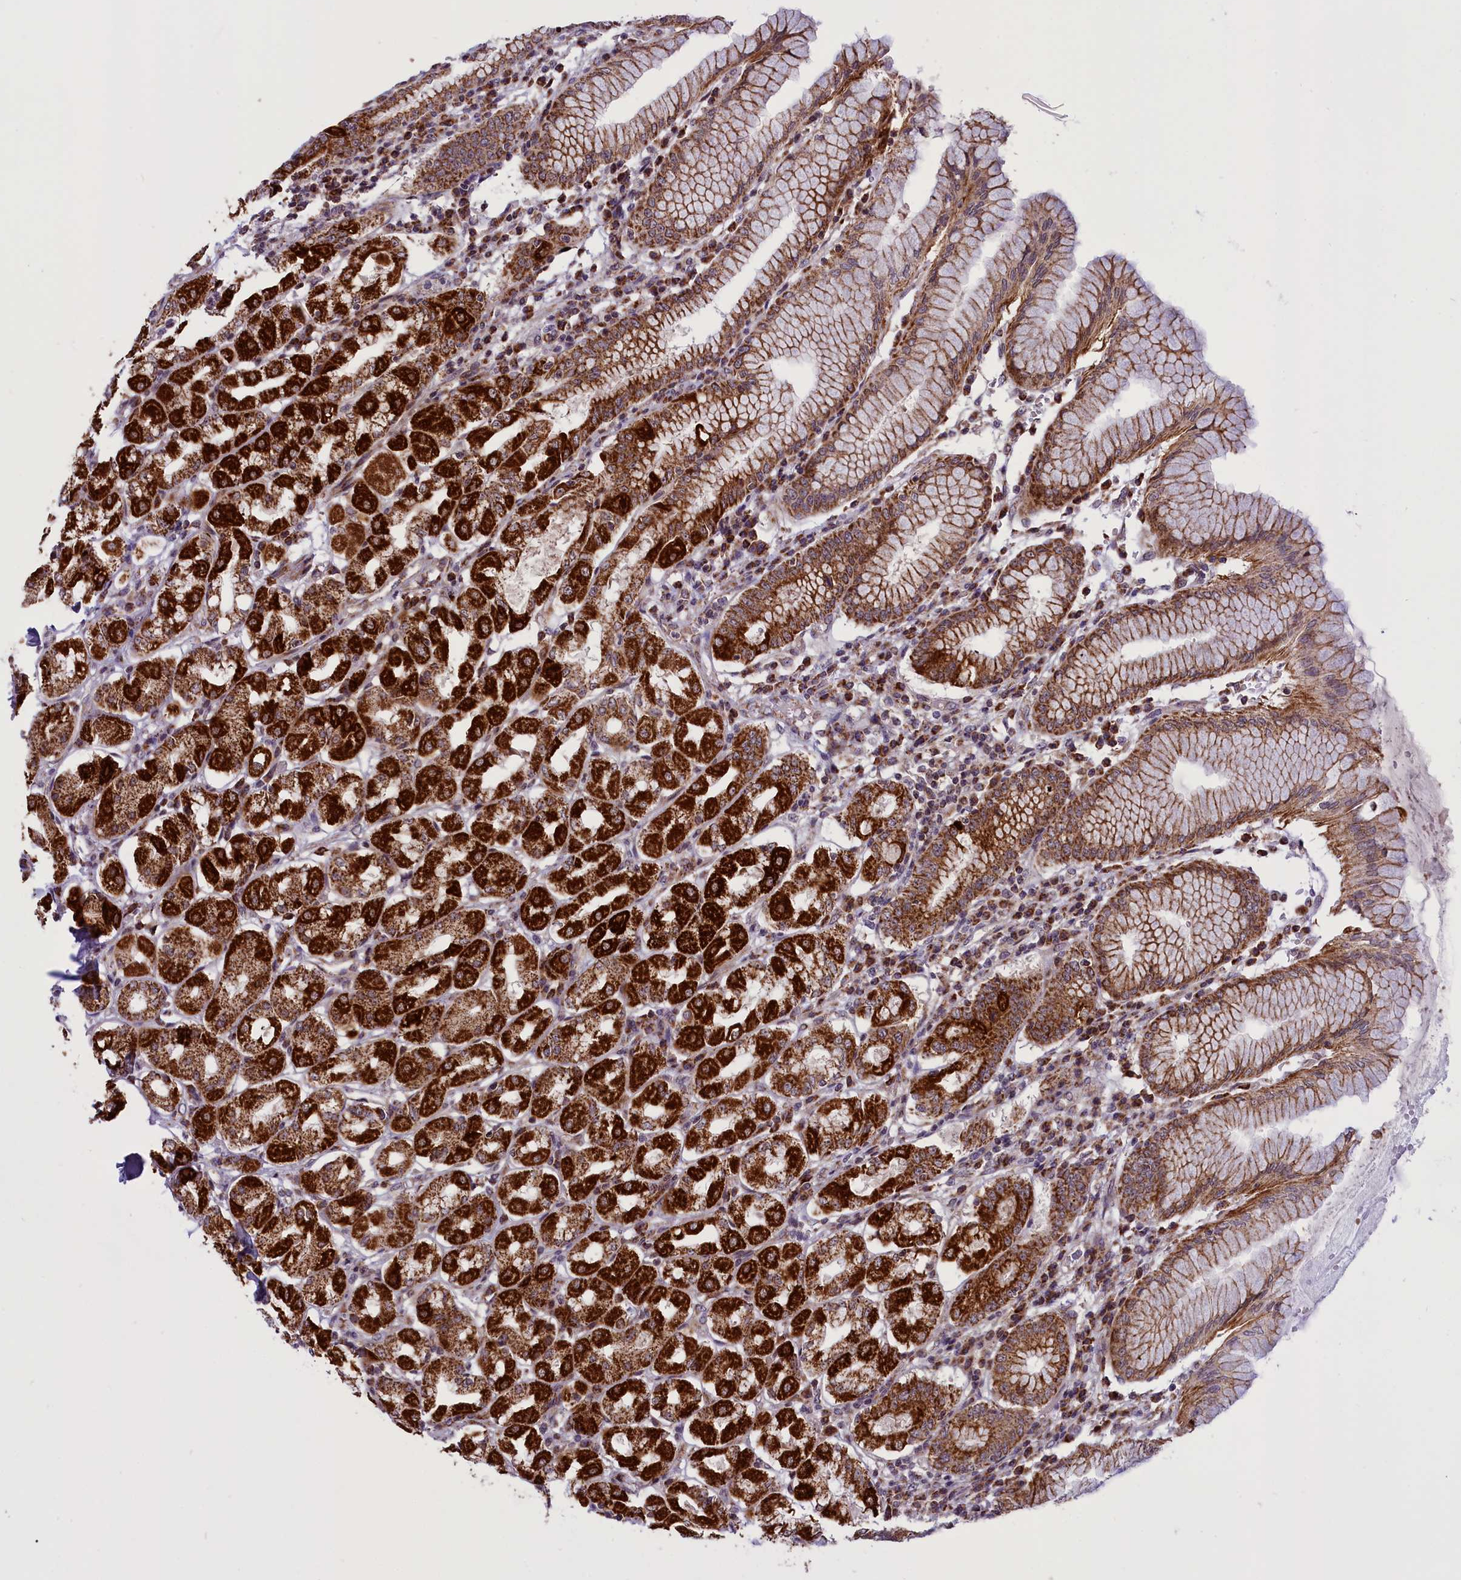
{"staining": {"intensity": "strong", "quantity": ">75%", "location": "cytoplasmic/membranous"}, "tissue": "stomach", "cell_type": "Glandular cells", "image_type": "normal", "snomed": [{"axis": "morphology", "description": "Normal tissue, NOS"}, {"axis": "topography", "description": "Stomach"}, {"axis": "topography", "description": "Stomach, lower"}], "caption": "About >75% of glandular cells in normal human stomach display strong cytoplasmic/membranous protein positivity as visualized by brown immunohistochemical staining.", "gene": "NDUFS5", "patient": {"sex": "female", "age": 56}}